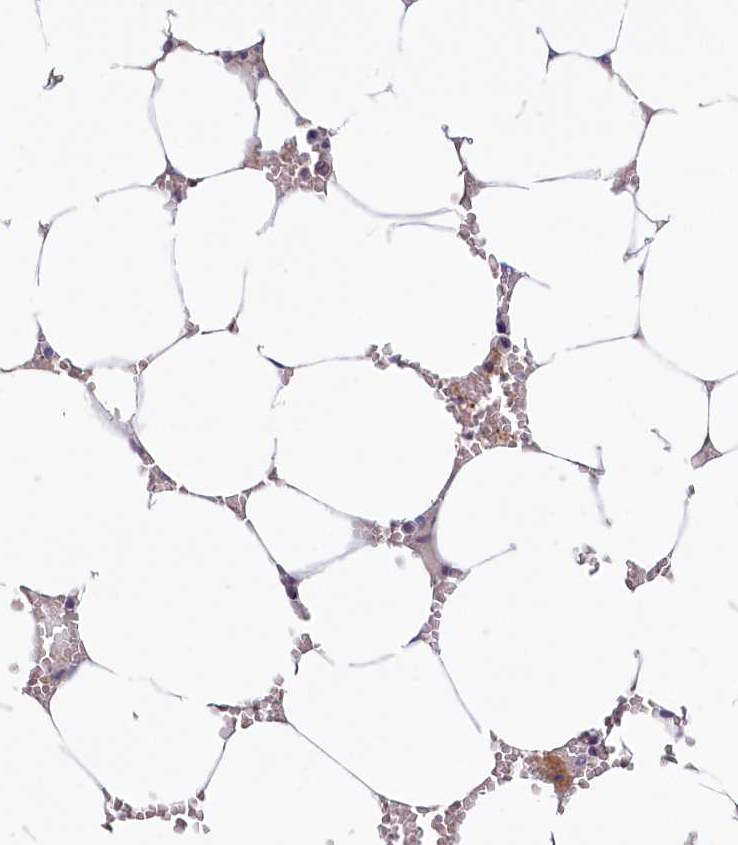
{"staining": {"intensity": "negative", "quantity": "none", "location": "none"}, "tissue": "bone marrow", "cell_type": "Hematopoietic cells", "image_type": "normal", "snomed": [{"axis": "morphology", "description": "Normal tissue, NOS"}, {"axis": "topography", "description": "Bone marrow"}], "caption": "A micrograph of human bone marrow is negative for staining in hematopoietic cells. Brightfield microscopy of immunohistochemistry stained with DAB (brown) and hematoxylin (blue), captured at high magnification.", "gene": "PDE6D", "patient": {"sex": "male", "age": 70}}